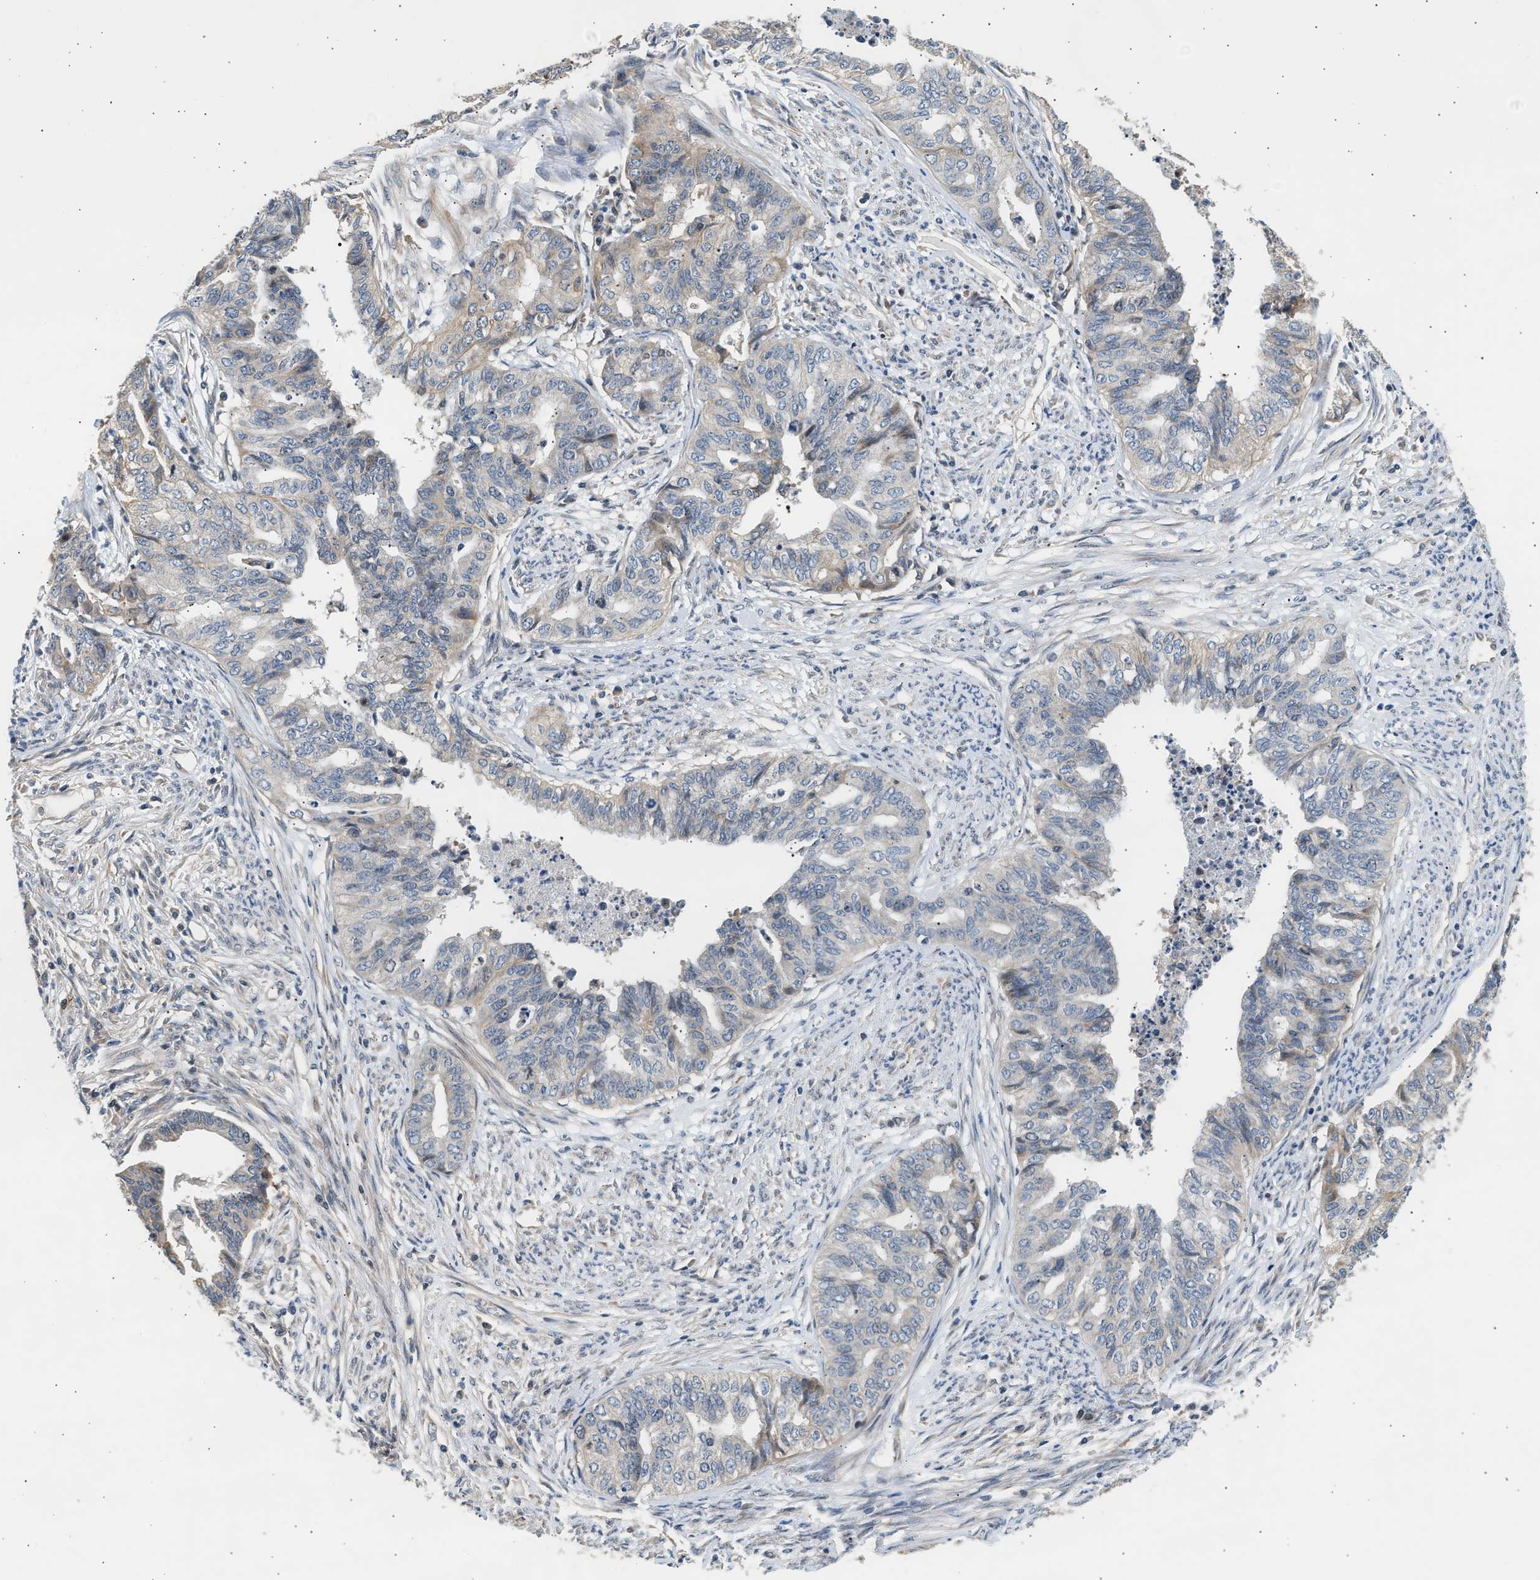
{"staining": {"intensity": "negative", "quantity": "none", "location": "none"}, "tissue": "endometrial cancer", "cell_type": "Tumor cells", "image_type": "cancer", "snomed": [{"axis": "morphology", "description": "Adenocarcinoma, NOS"}, {"axis": "topography", "description": "Endometrium"}], "caption": "Immunohistochemistry (IHC) photomicrograph of neoplastic tissue: endometrial adenocarcinoma stained with DAB shows no significant protein positivity in tumor cells.", "gene": "WDR31", "patient": {"sex": "female", "age": 79}}